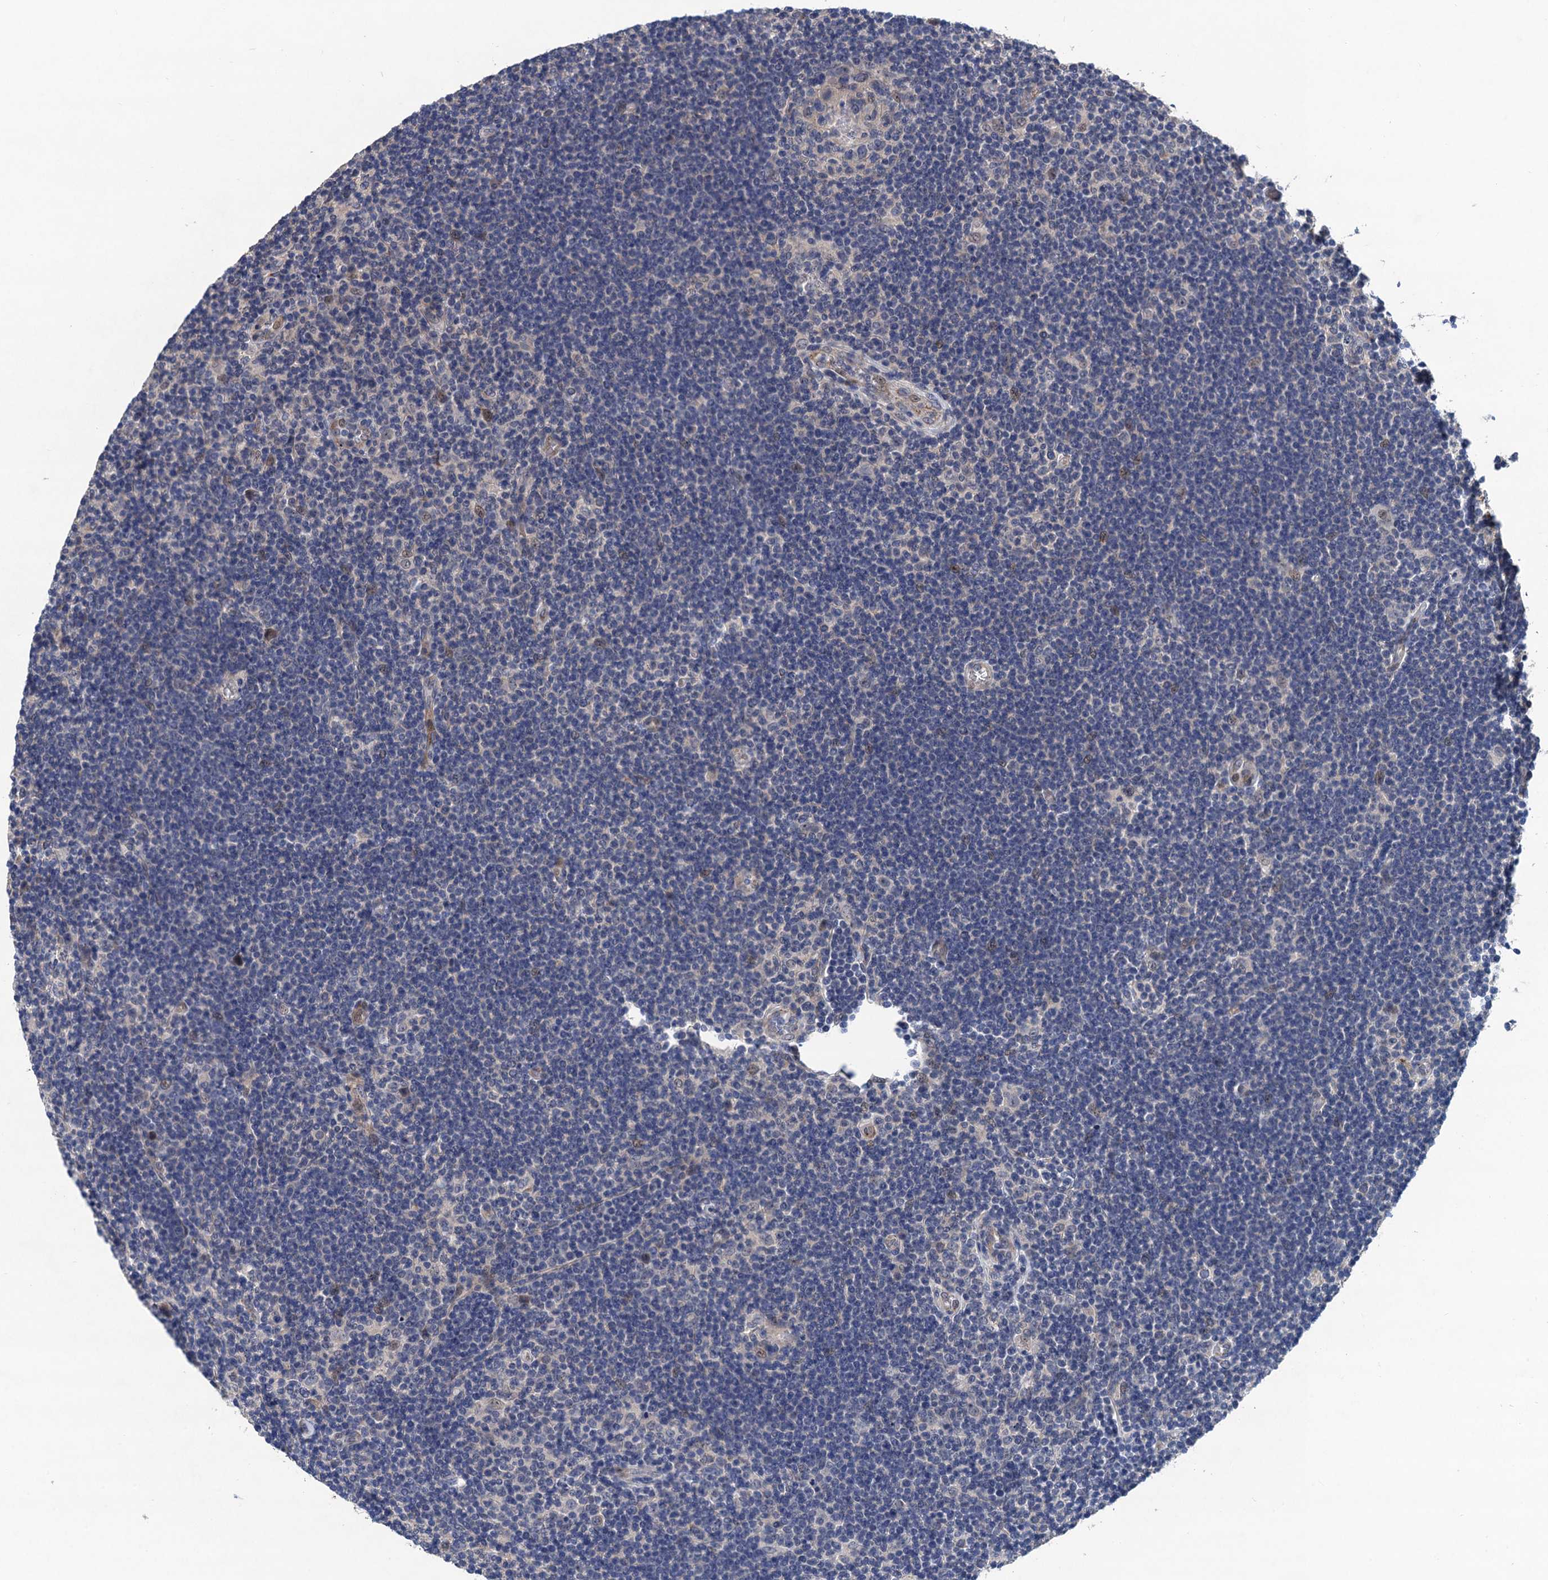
{"staining": {"intensity": "negative", "quantity": "none", "location": "none"}, "tissue": "lymphoma", "cell_type": "Tumor cells", "image_type": "cancer", "snomed": [{"axis": "morphology", "description": "Hodgkin's disease, NOS"}, {"axis": "topography", "description": "Lymph node"}], "caption": "IHC image of human Hodgkin's disease stained for a protein (brown), which exhibits no expression in tumor cells. The staining was performed using DAB (3,3'-diaminobenzidine) to visualize the protein expression in brown, while the nuclei were stained in blue with hematoxylin (Magnification: 20x).", "gene": "TRAF7", "patient": {"sex": "female", "age": 57}}